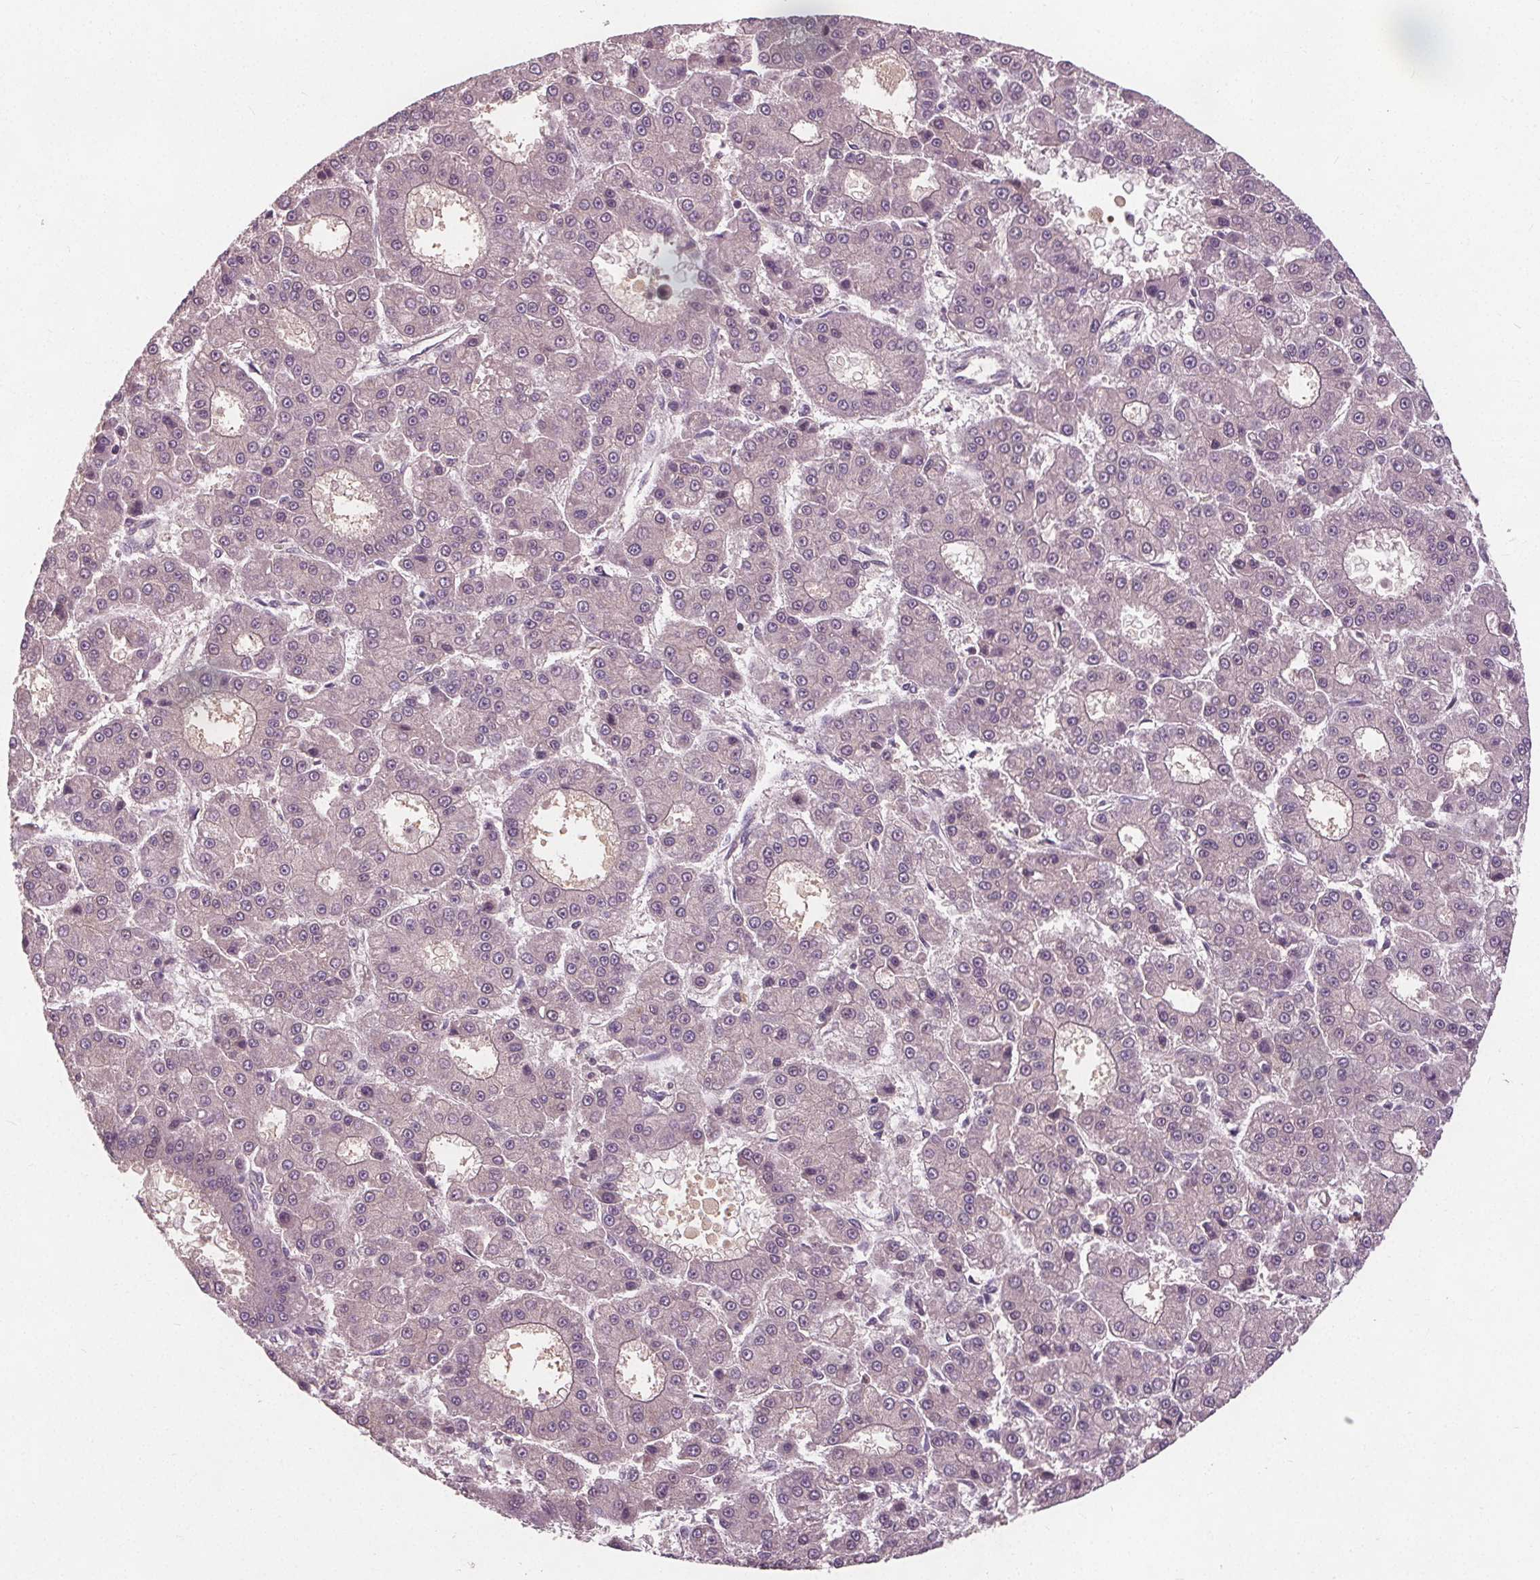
{"staining": {"intensity": "negative", "quantity": "none", "location": "none"}, "tissue": "liver cancer", "cell_type": "Tumor cells", "image_type": "cancer", "snomed": [{"axis": "morphology", "description": "Carcinoma, Hepatocellular, NOS"}, {"axis": "topography", "description": "Liver"}], "caption": "DAB (3,3'-diaminobenzidine) immunohistochemical staining of human hepatocellular carcinoma (liver) reveals no significant staining in tumor cells.", "gene": "PDGFD", "patient": {"sex": "male", "age": 70}}